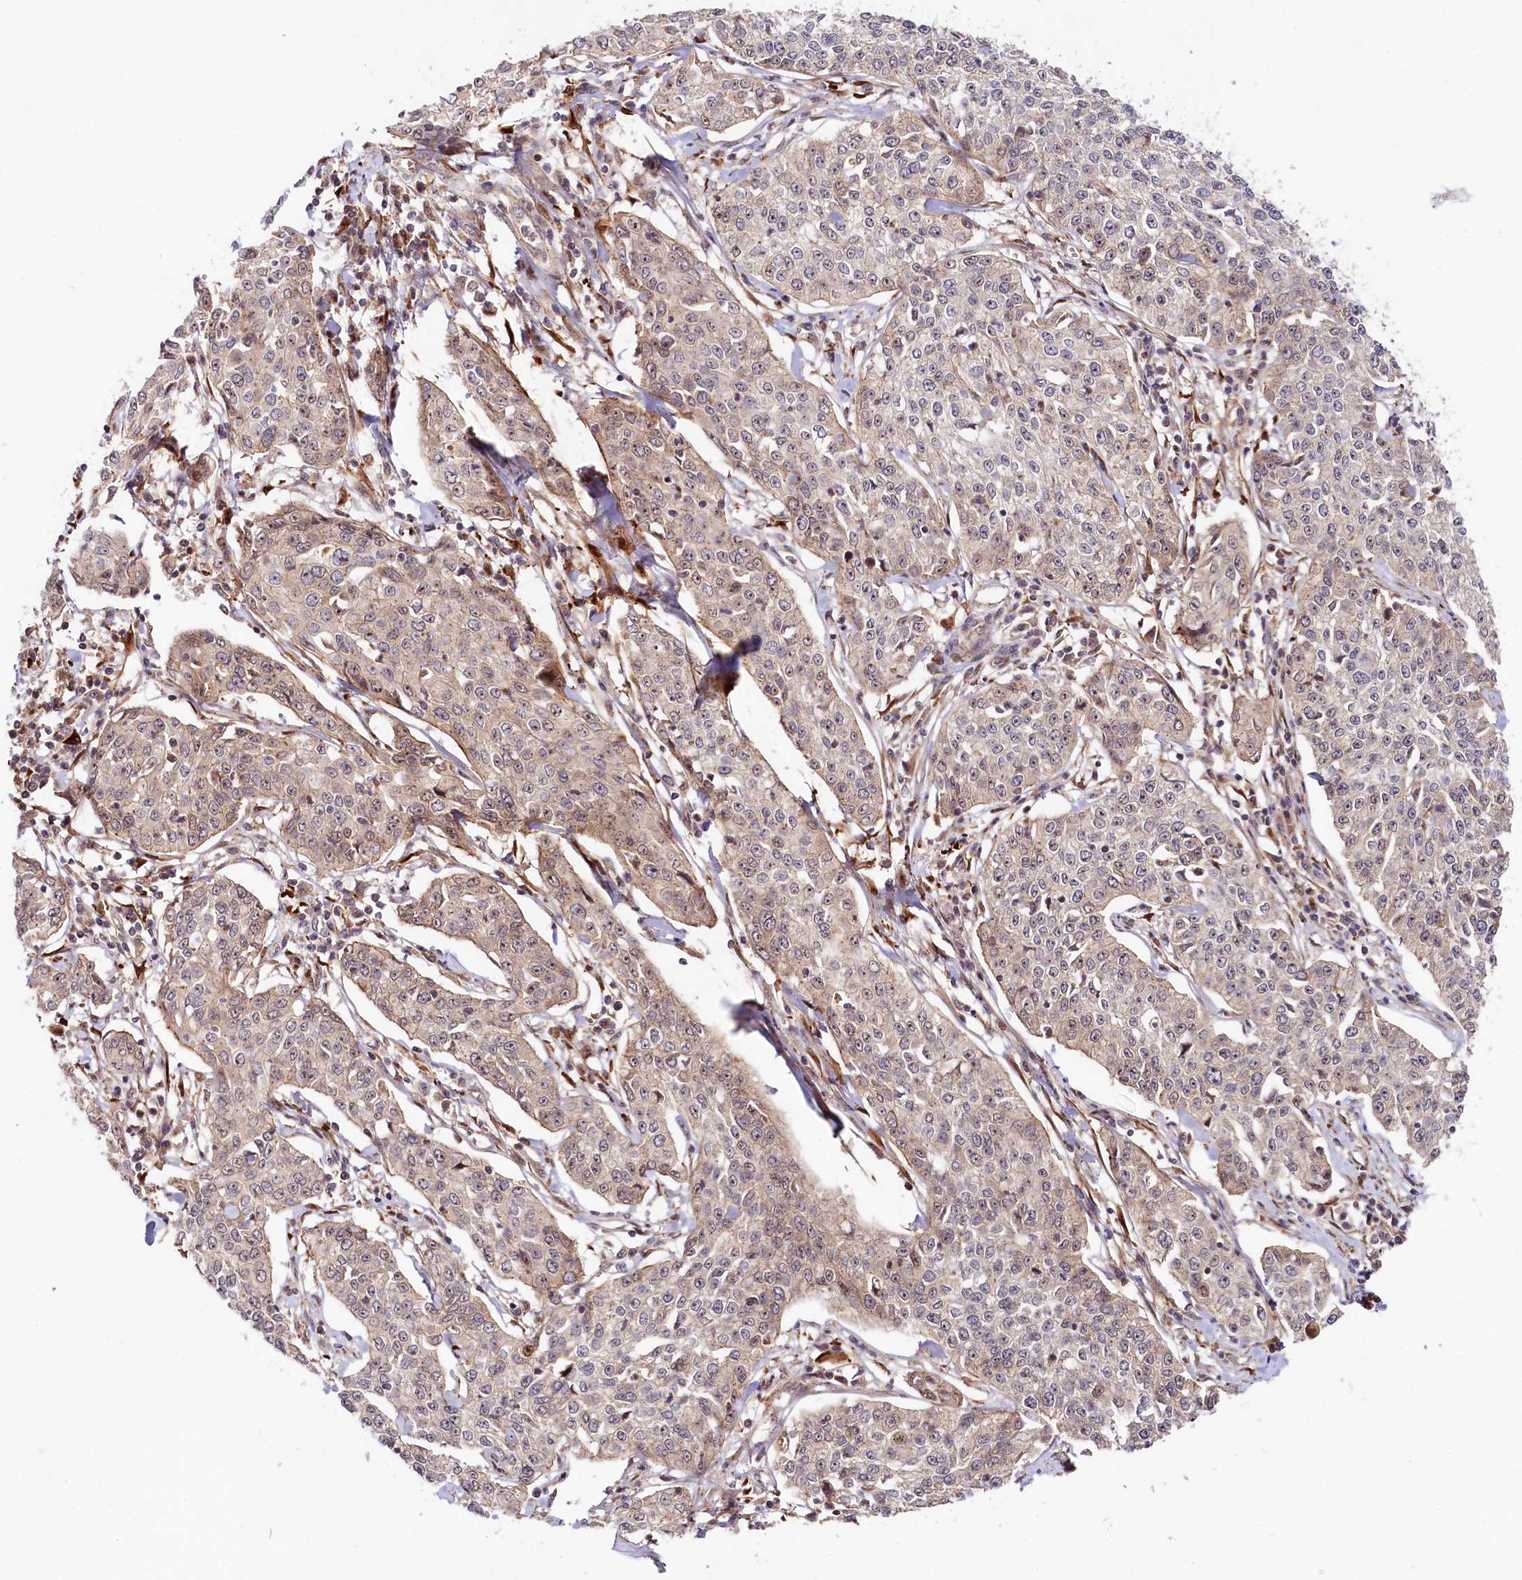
{"staining": {"intensity": "weak", "quantity": "25%-75%", "location": "cytoplasmic/membranous"}, "tissue": "cervical cancer", "cell_type": "Tumor cells", "image_type": "cancer", "snomed": [{"axis": "morphology", "description": "Squamous cell carcinoma, NOS"}, {"axis": "topography", "description": "Cervix"}], "caption": "Cervical squamous cell carcinoma tissue displays weak cytoplasmic/membranous staining in approximately 25%-75% of tumor cells, visualized by immunohistochemistry.", "gene": "NEDD1", "patient": {"sex": "female", "age": 35}}